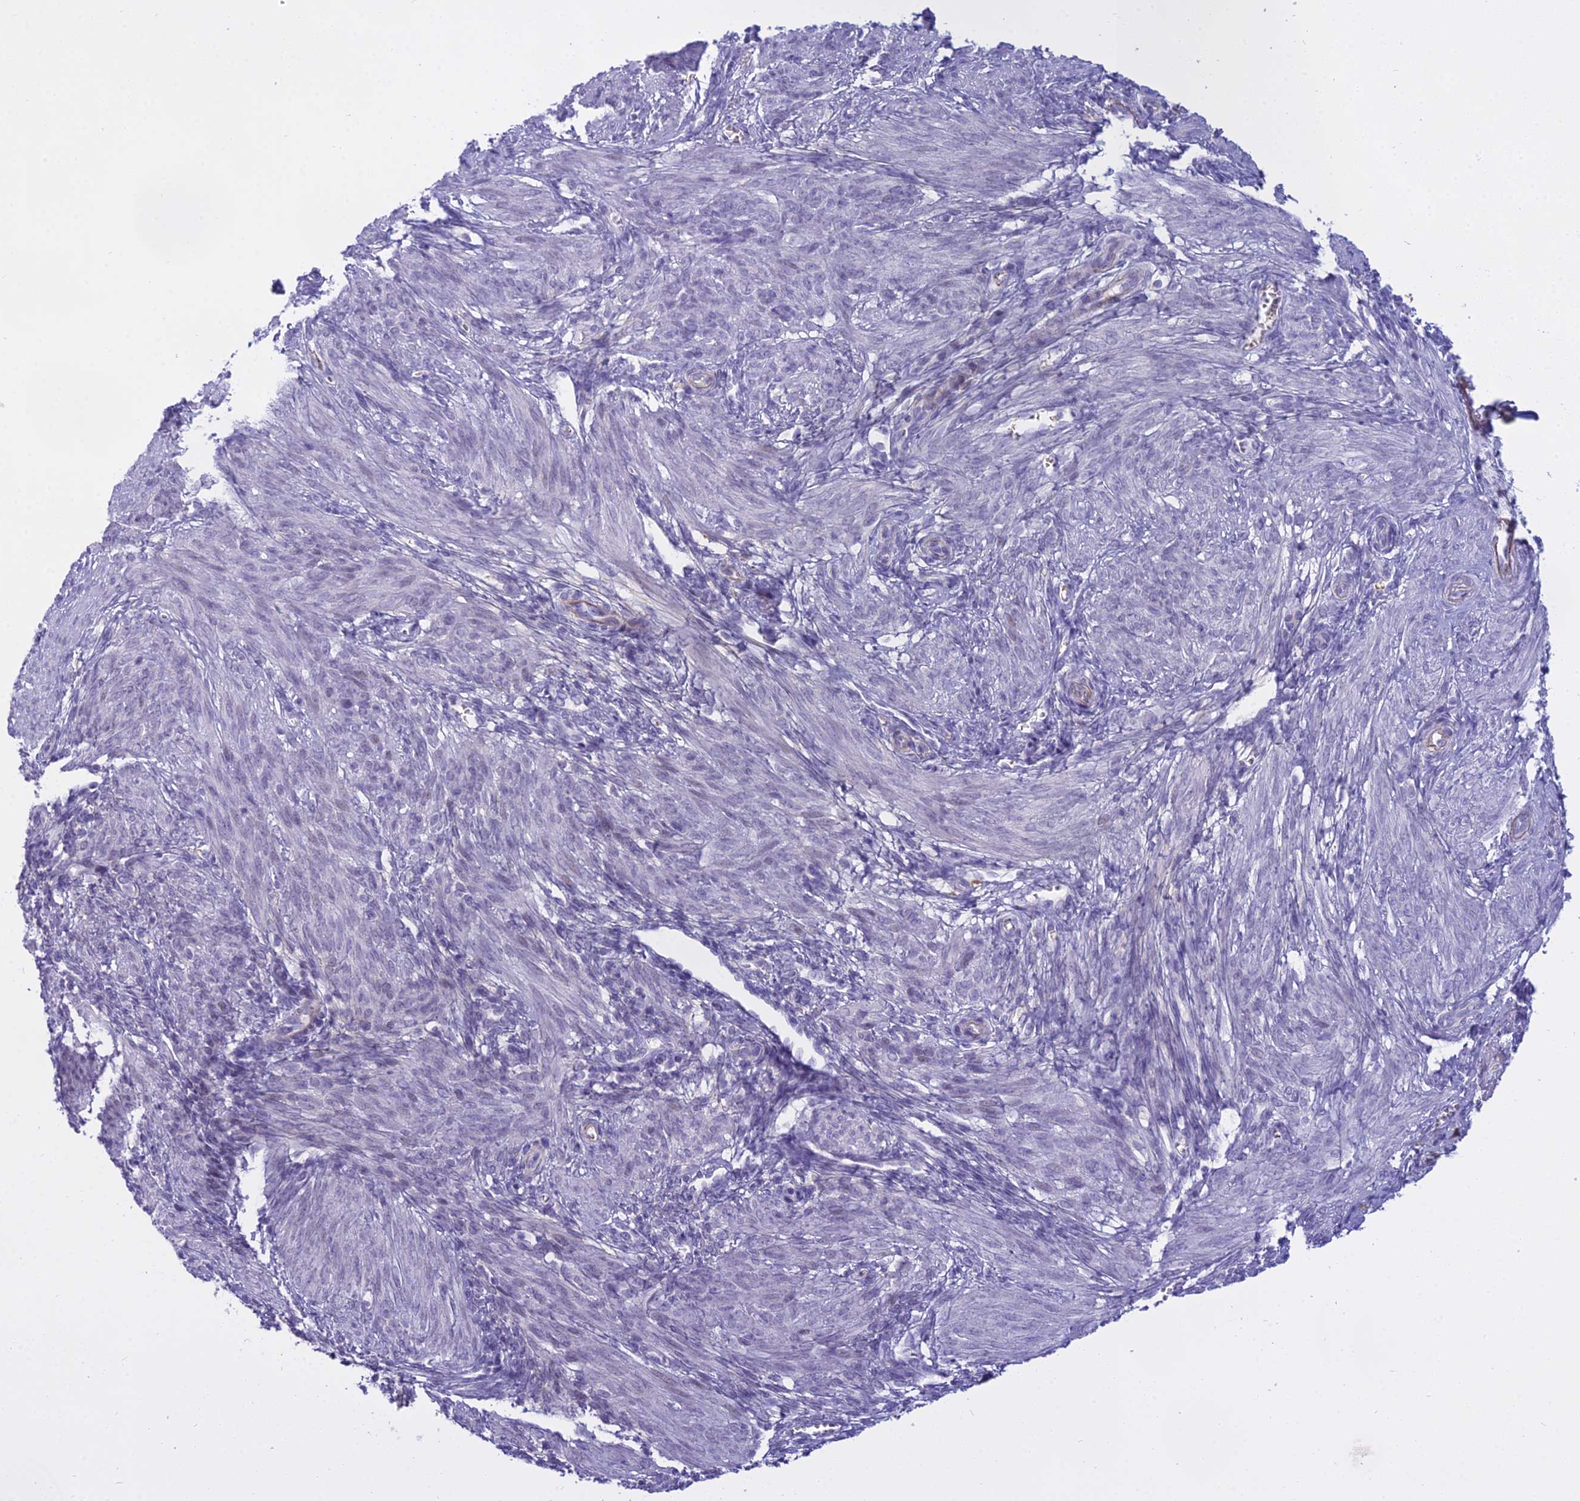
{"staining": {"intensity": "negative", "quantity": "none", "location": "none"}, "tissue": "smooth muscle", "cell_type": "Smooth muscle cells", "image_type": "normal", "snomed": [{"axis": "morphology", "description": "Normal tissue, NOS"}, {"axis": "topography", "description": "Smooth muscle"}], "caption": "This is an immunohistochemistry (IHC) histopathology image of unremarkable human smooth muscle. There is no staining in smooth muscle cells.", "gene": "OSTN", "patient": {"sex": "female", "age": 39}}